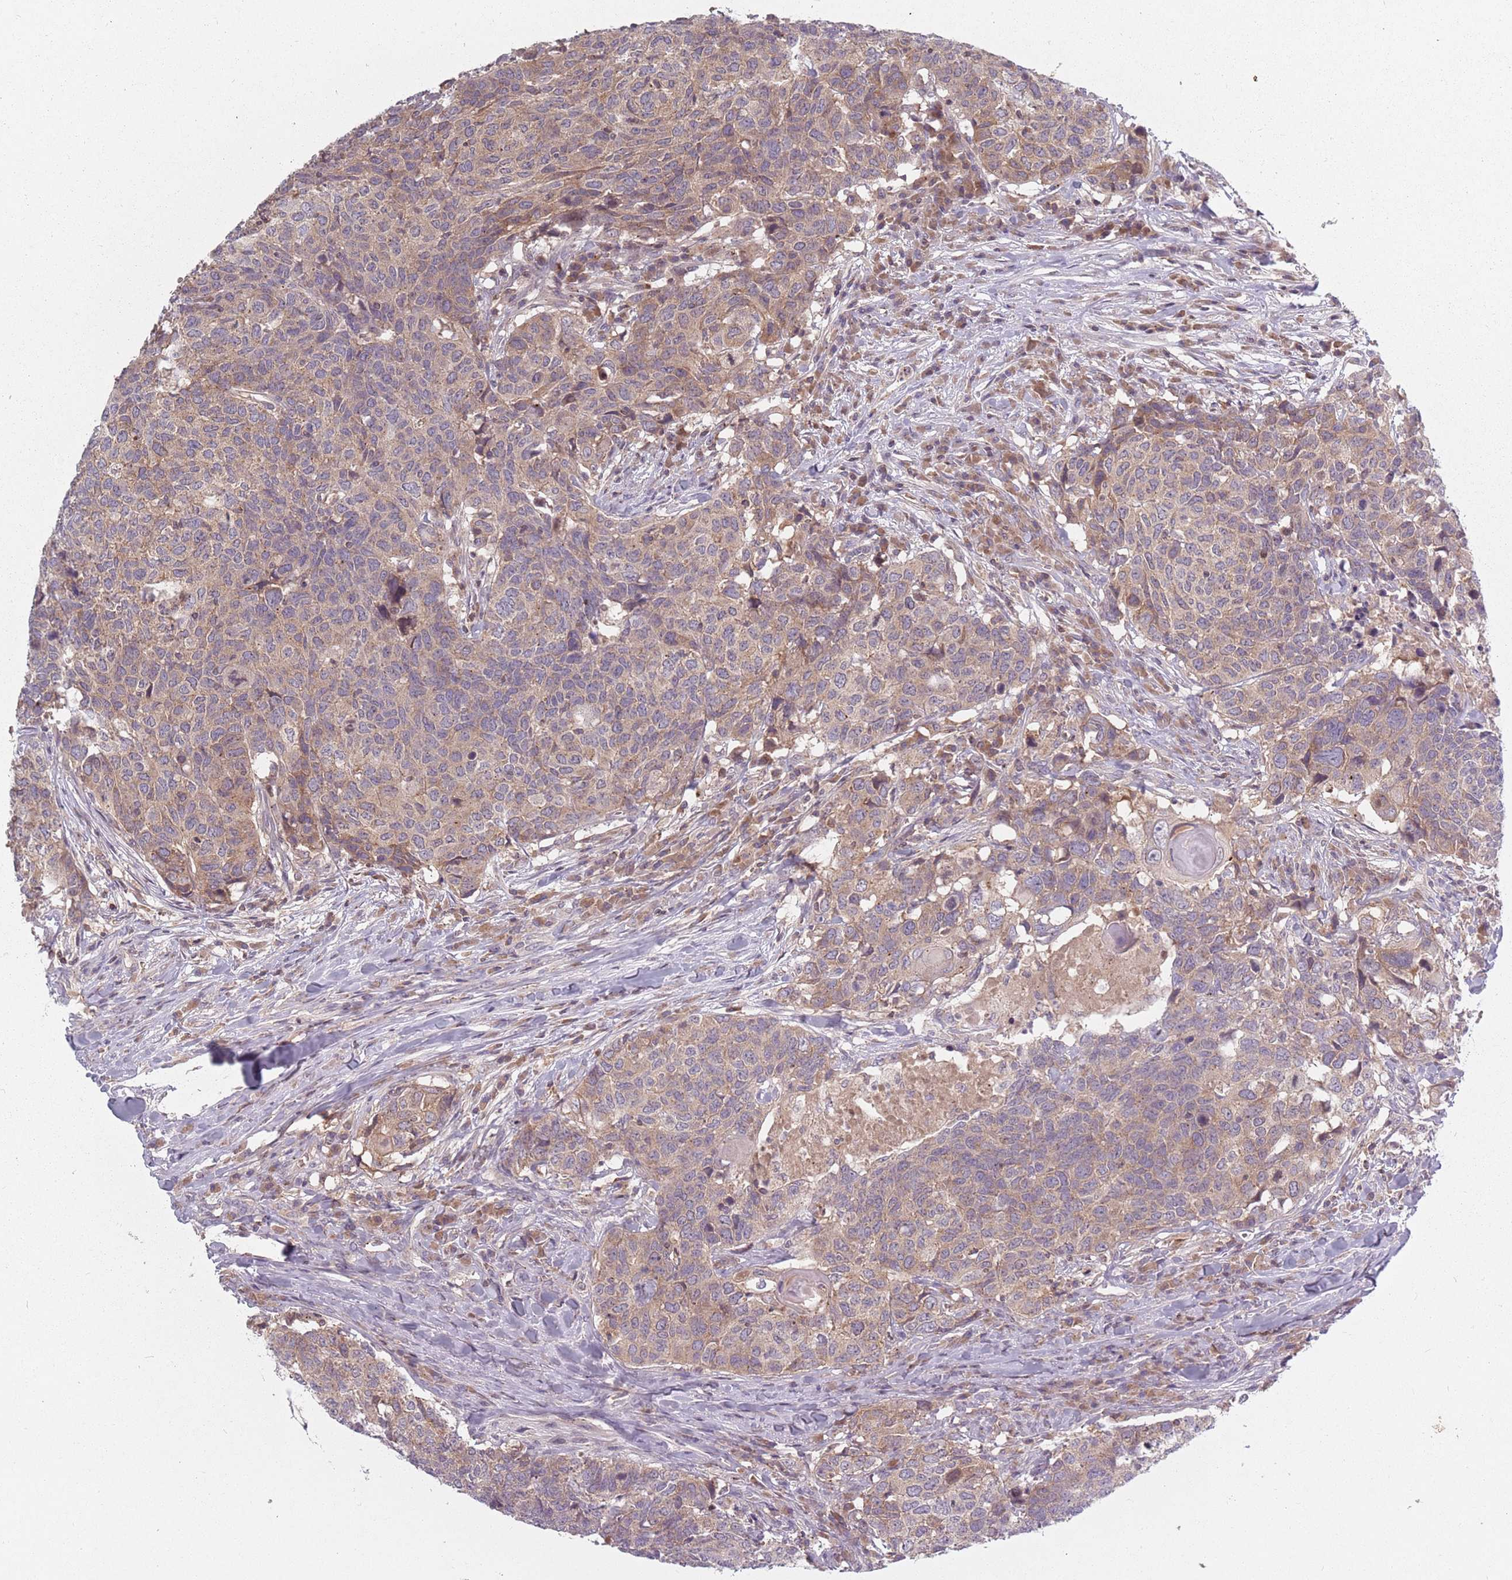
{"staining": {"intensity": "moderate", "quantity": "25%-75%", "location": "cytoplasmic/membranous"}, "tissue": "head and neck cancer", "cell_type": "Tumor cells", "image_type": "cancer", "snomed": [{"axis": "morphology", "description": "Normal tissue, NOS"}, {"axis": "morphology", "description": "Squamous cell carcinoma, NOS"}, {"axis": "topography", "description": "Skeletal muscle"}, {"axis": "topography", "description": "Vascular tissue"}, {"axis": "topography", "description": "Peripheral nerve tissue"}, {"axis": "topography", "description": "Head-Neck"}], "caption": "IHC of human head and neck squamous cell carcinoma demonstrates medium levels of moderate cytoplasmic/membranous expression in about 25%-75% of tumor cells. (IHC, brightfield microscopy, high magnification).", "gene": "ASB13", "patient": {"sex": "male", "age": 66}}